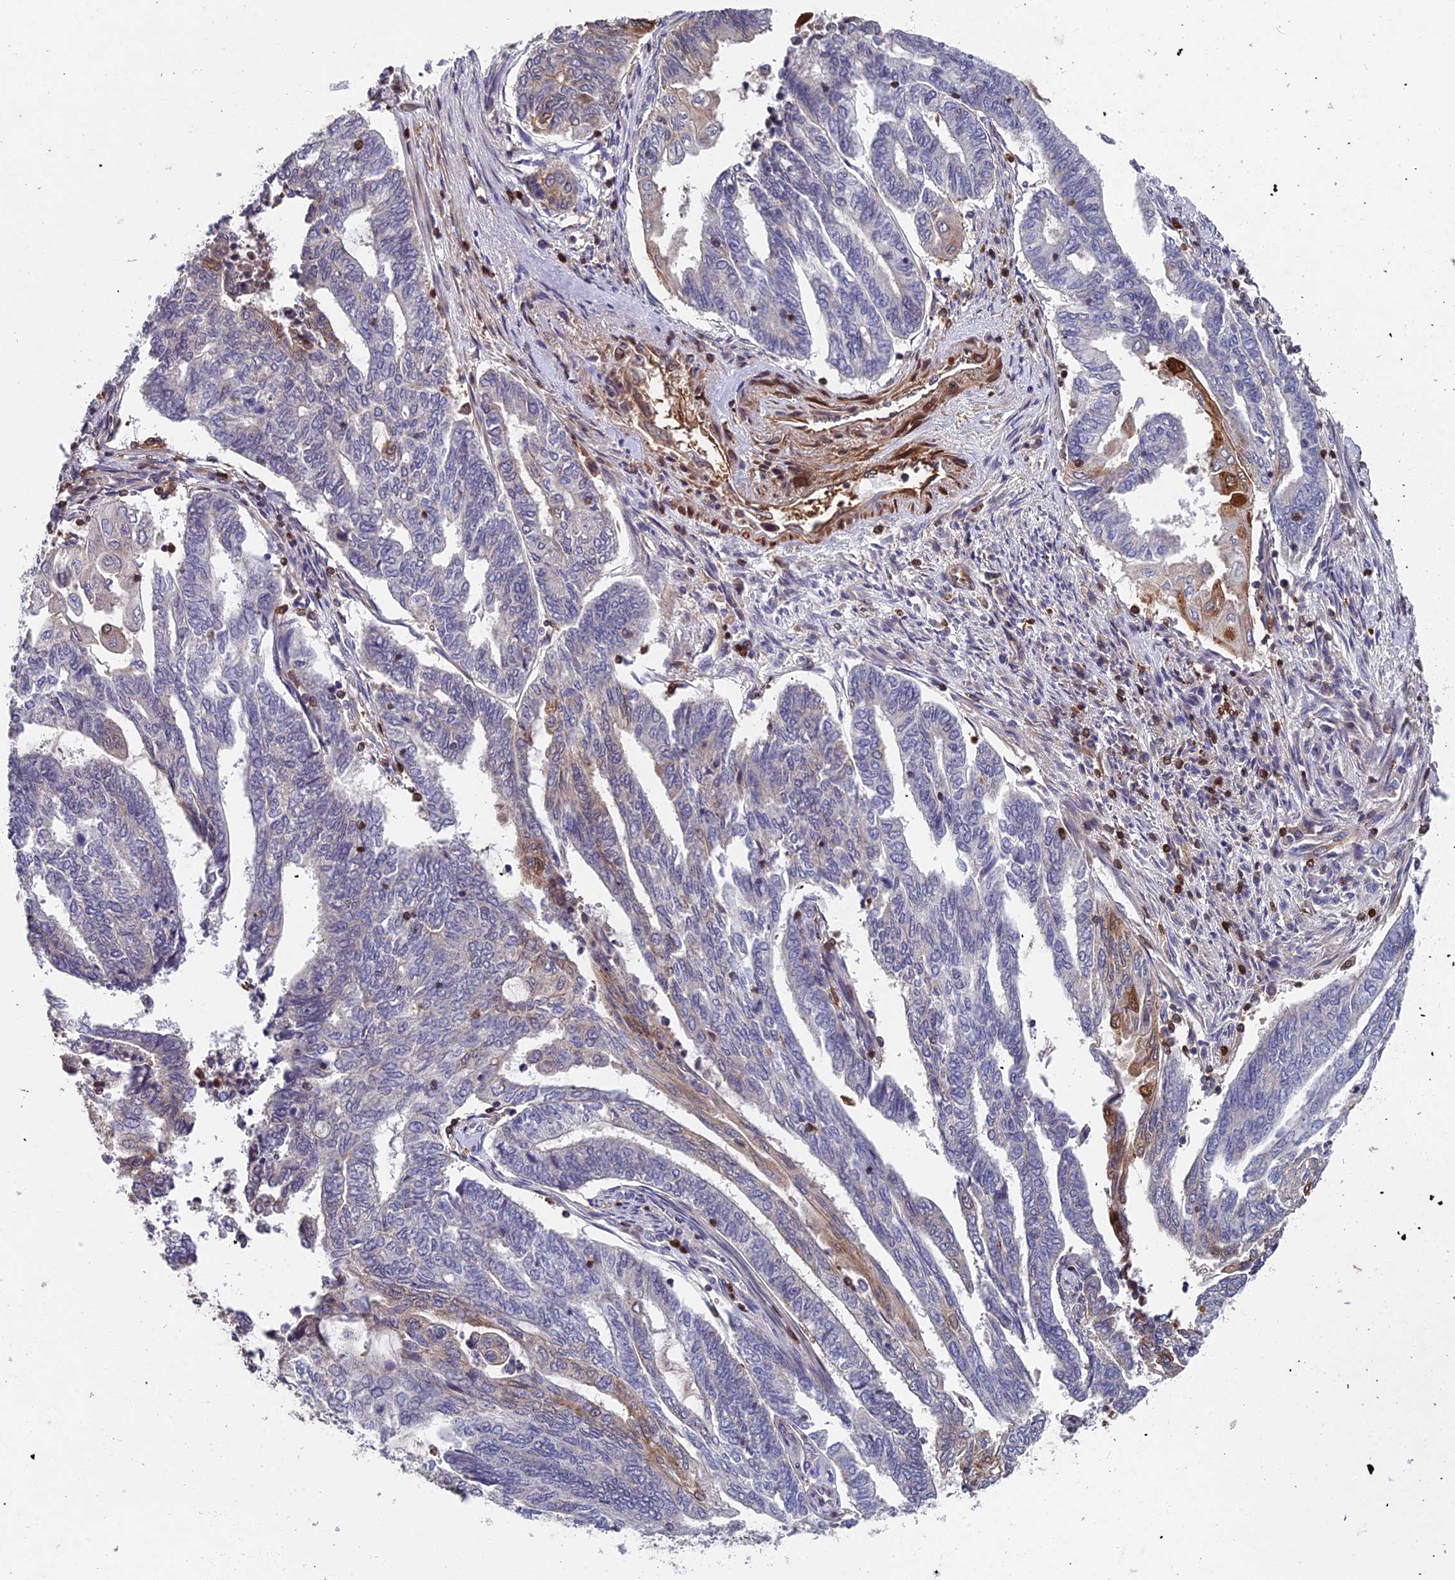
{"staining": {"intensity": "moderate", "quantity": "<25%", "location": "cytoplasmic/membranous"}, "tissue": "endometrial cancer", "cell_type": "Tumor cells", "image_type": "cancer", "snomed": [{"axis": "morphology", "description": "Adenocarcinoma, NOS"}, {"axis": "topography", "description": "Uterus"}, {"axis": "topography", "description": "Endometrium"}], "caption": "Immunohistochemistry (IHC) of adenocarcinoma (endometrial) displays low levels of moderate cytoplasmic/membranous positivity in approximately <25% of tumor cells.", "gene": "GALK2", "patient": {"sex": "female", "age": 70}}